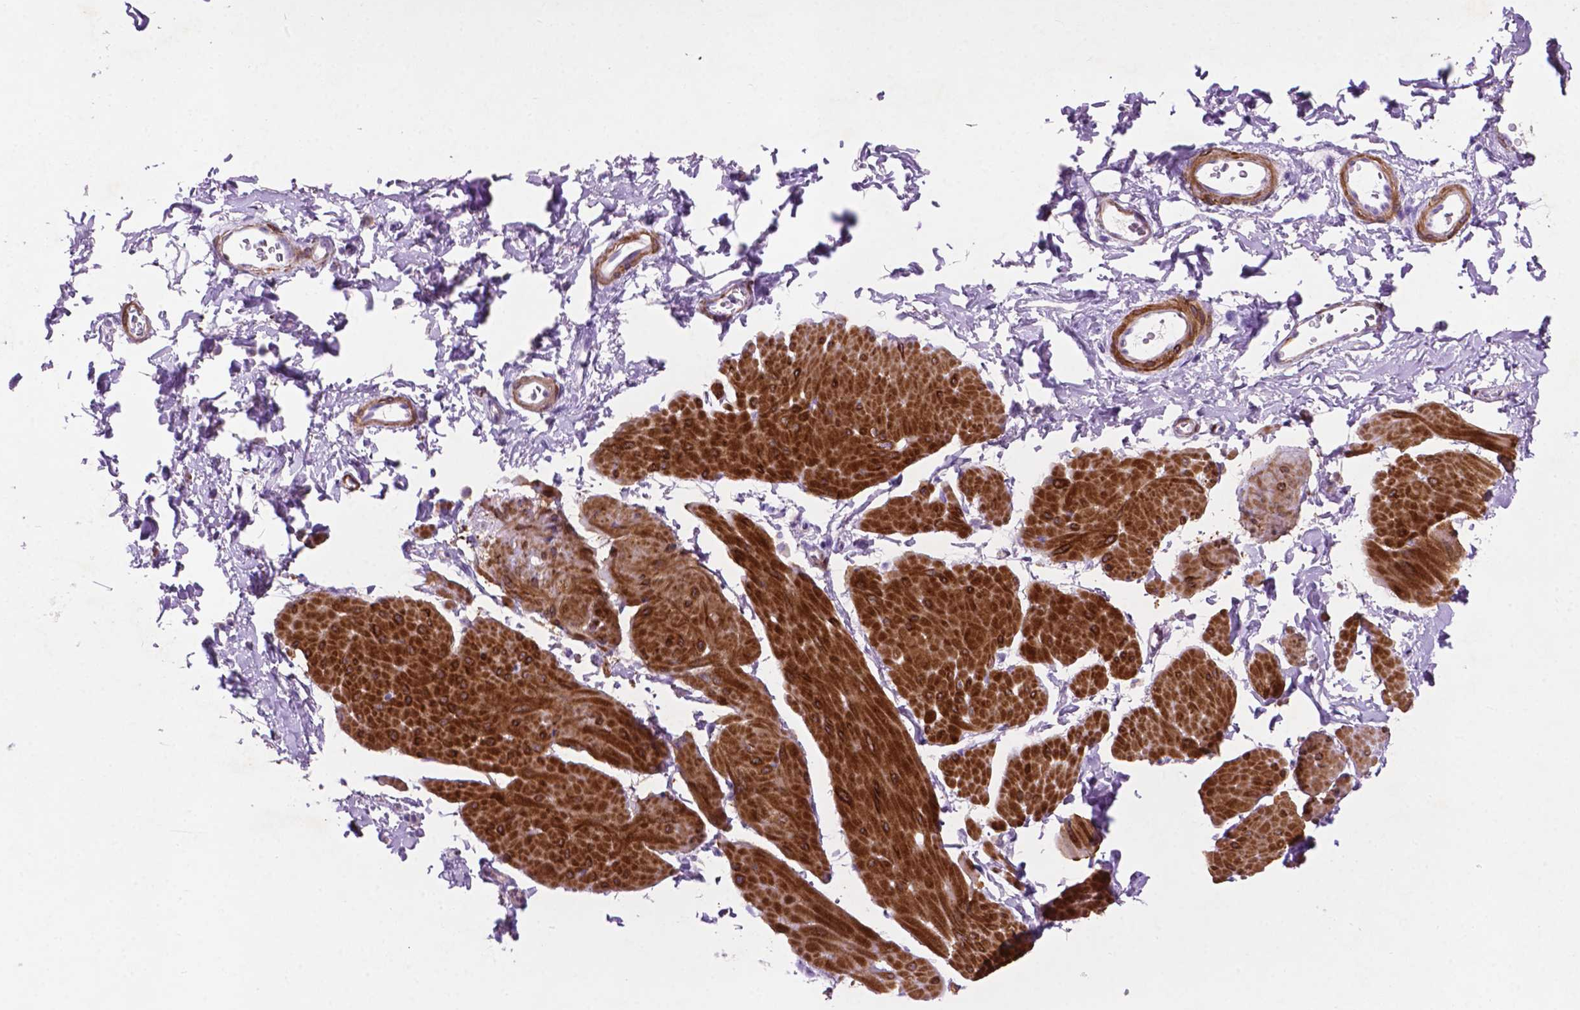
{"staining": {"intensity": "strong", "quantity": ">75%", "location": "cytoplasmic/membranous"}, "tissue": "smooth muscle", "cell_type": "Smooth muscle cells", "image_type": "normal", "snomed": [{"axis": "morphology", "description": "Normal tissue, NOS"}, {"axis": "topography", "description": "Adipose tissue"}, {"axis": "topography", "description": "Smooth muscle"}, {"axis": "topography", "description": "Peripheral nerve tissue"}], "caption": "Immunohistochemical staining of benign smooth muscle exhibits strong cytoplasmic/membranous protein staining in approximately >75% of smooth muscle cells. The staining was performed using DAB, with brown indicating positive protein expression. Nuclei are stained blue with hematoxylin.", "gene": "ASPG", "patient": {"sex": "male", "age": 83}}